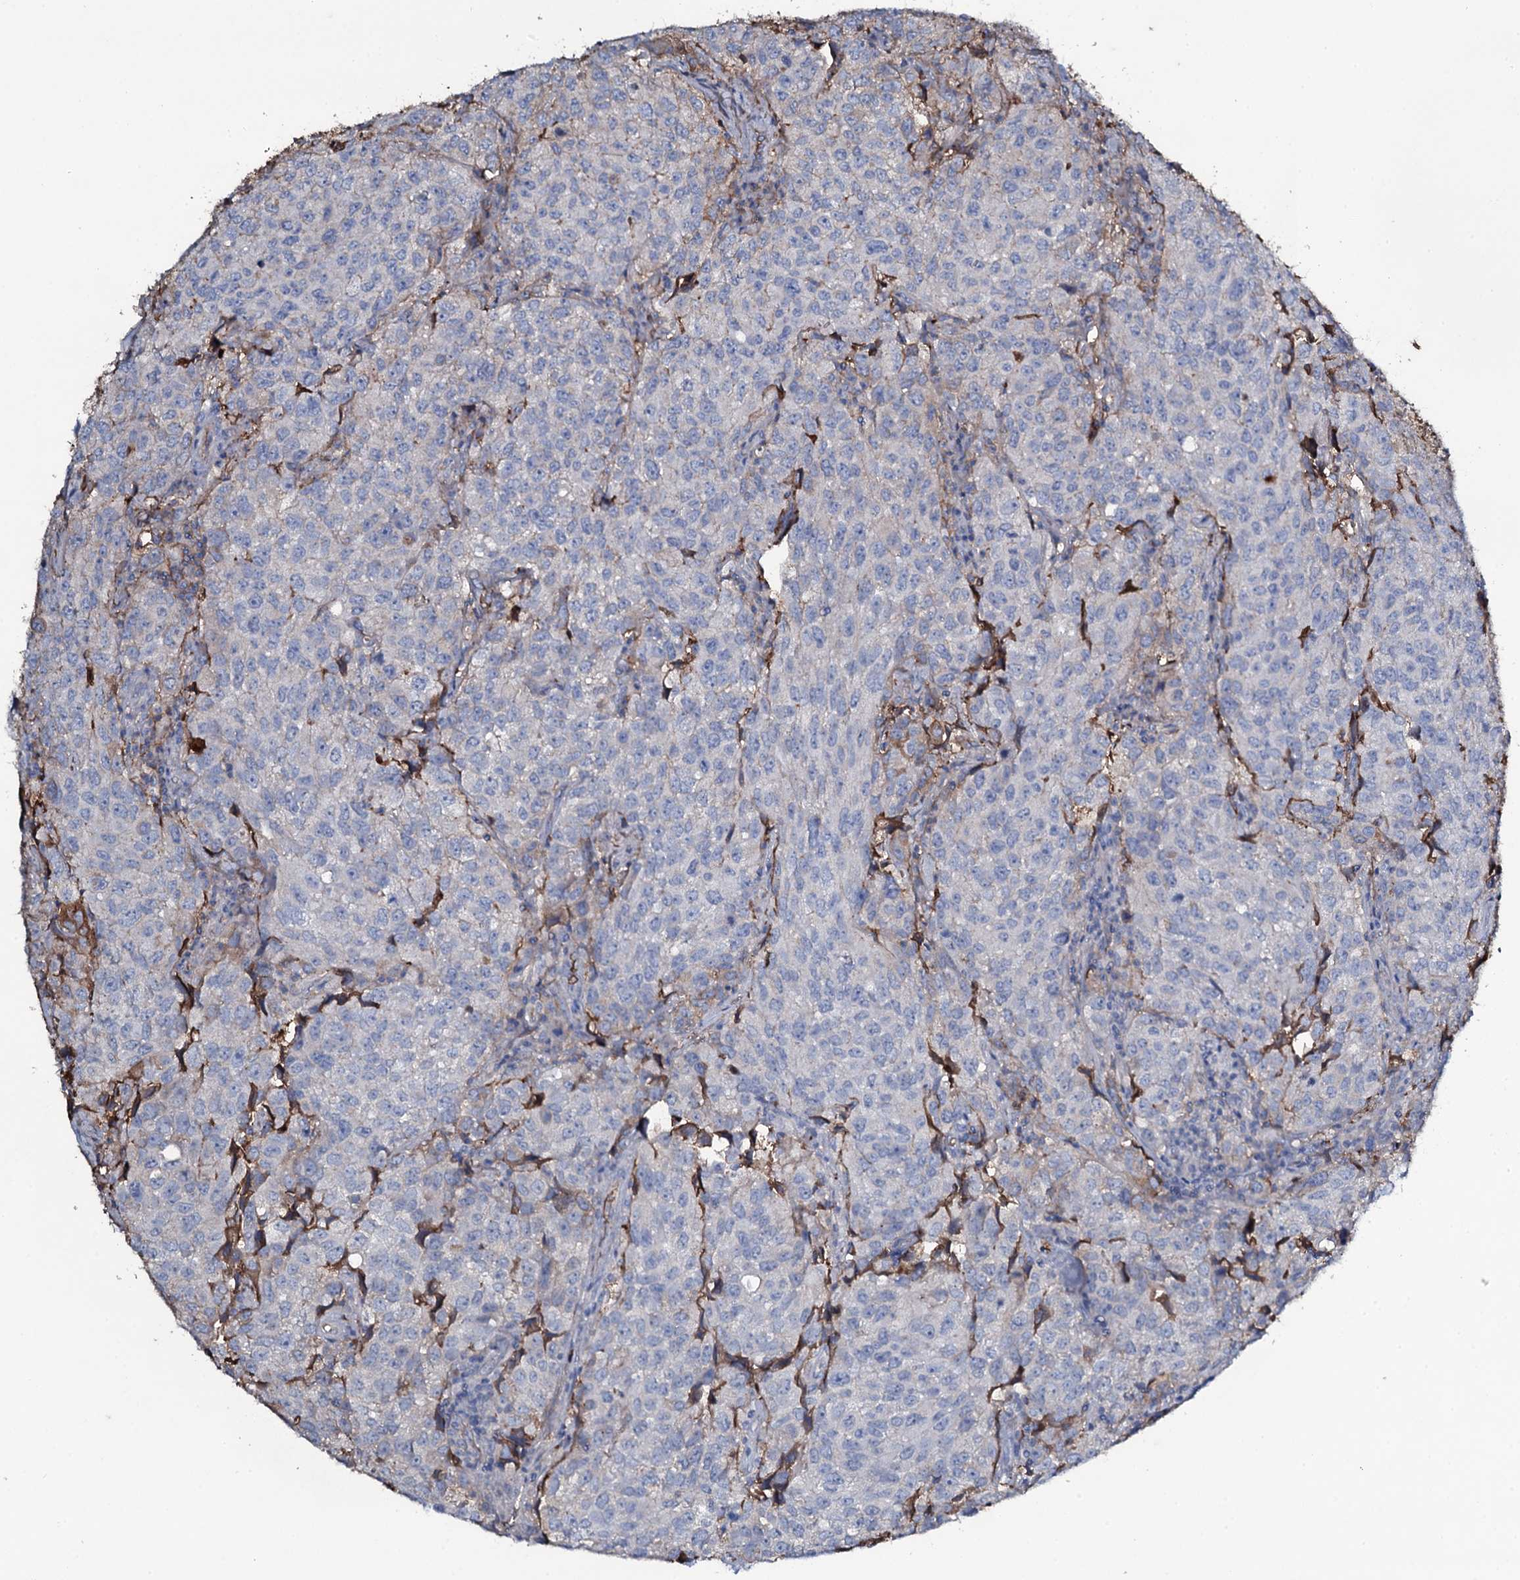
{"staining": {"intensity": "negative", "quantity": "none", "location": "none"}, "tissue": "urothelial cancer", "cell_type": "Tumor cells", "image_type": "cancer", "snomed": [{"axis": "morphology", "description": "Urothelial carcinoma, High grade"}, {"axis": "topography", "description": "Urinary bladder"}], "caption": "This is an immunohistochemistry histopathology image of human high-grade urothelial carcinoma. There is no positivity in tumor cells.", "gene": "EDN1", "patient": {"sex": "female", "age": 75}}